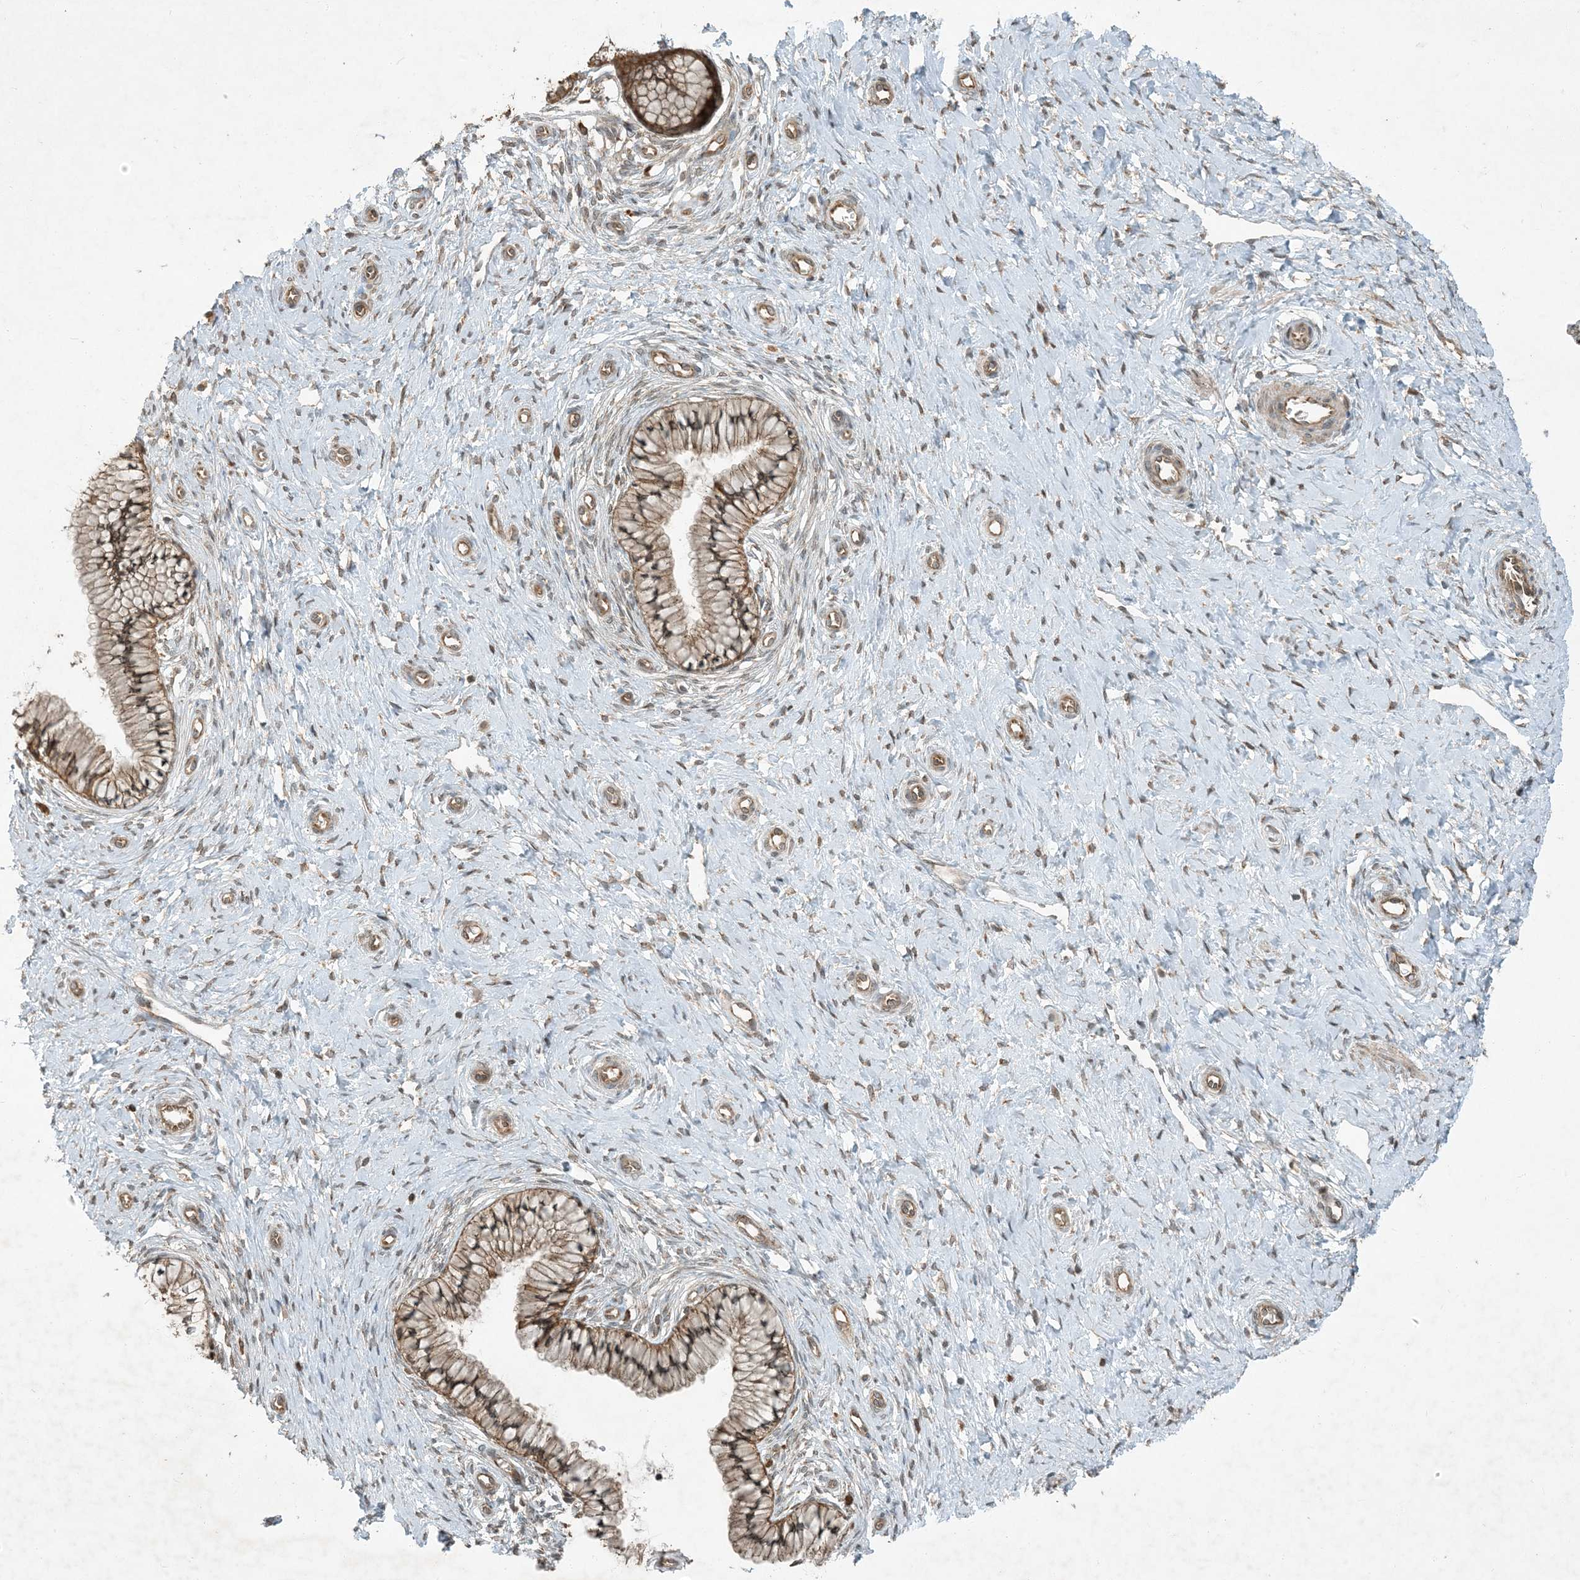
{"staining": {"intensity": "moderate", "quantity": ">75%", "location": "cytoplasmic/membranous"}, "tissue": "cervix", "cell_type": "Glandular cells", "image_type": "normal", "snomed": [{"axis": "morphology", "description": "Normal tissue, NOS"}, {"axis": "topography", "description": "Cervix"}], "caption": "Protein staining of normal cervix shows moderate cytoplasmic/membranous expression in about >75% of glandular cells. The protein of interest is stained brown, and the nuclei are stained in blue (DAB IHC with brightfield microscopy, high magnification).", "gene": "COMMD8", "patient": {"sex": "female", "age": 36}}